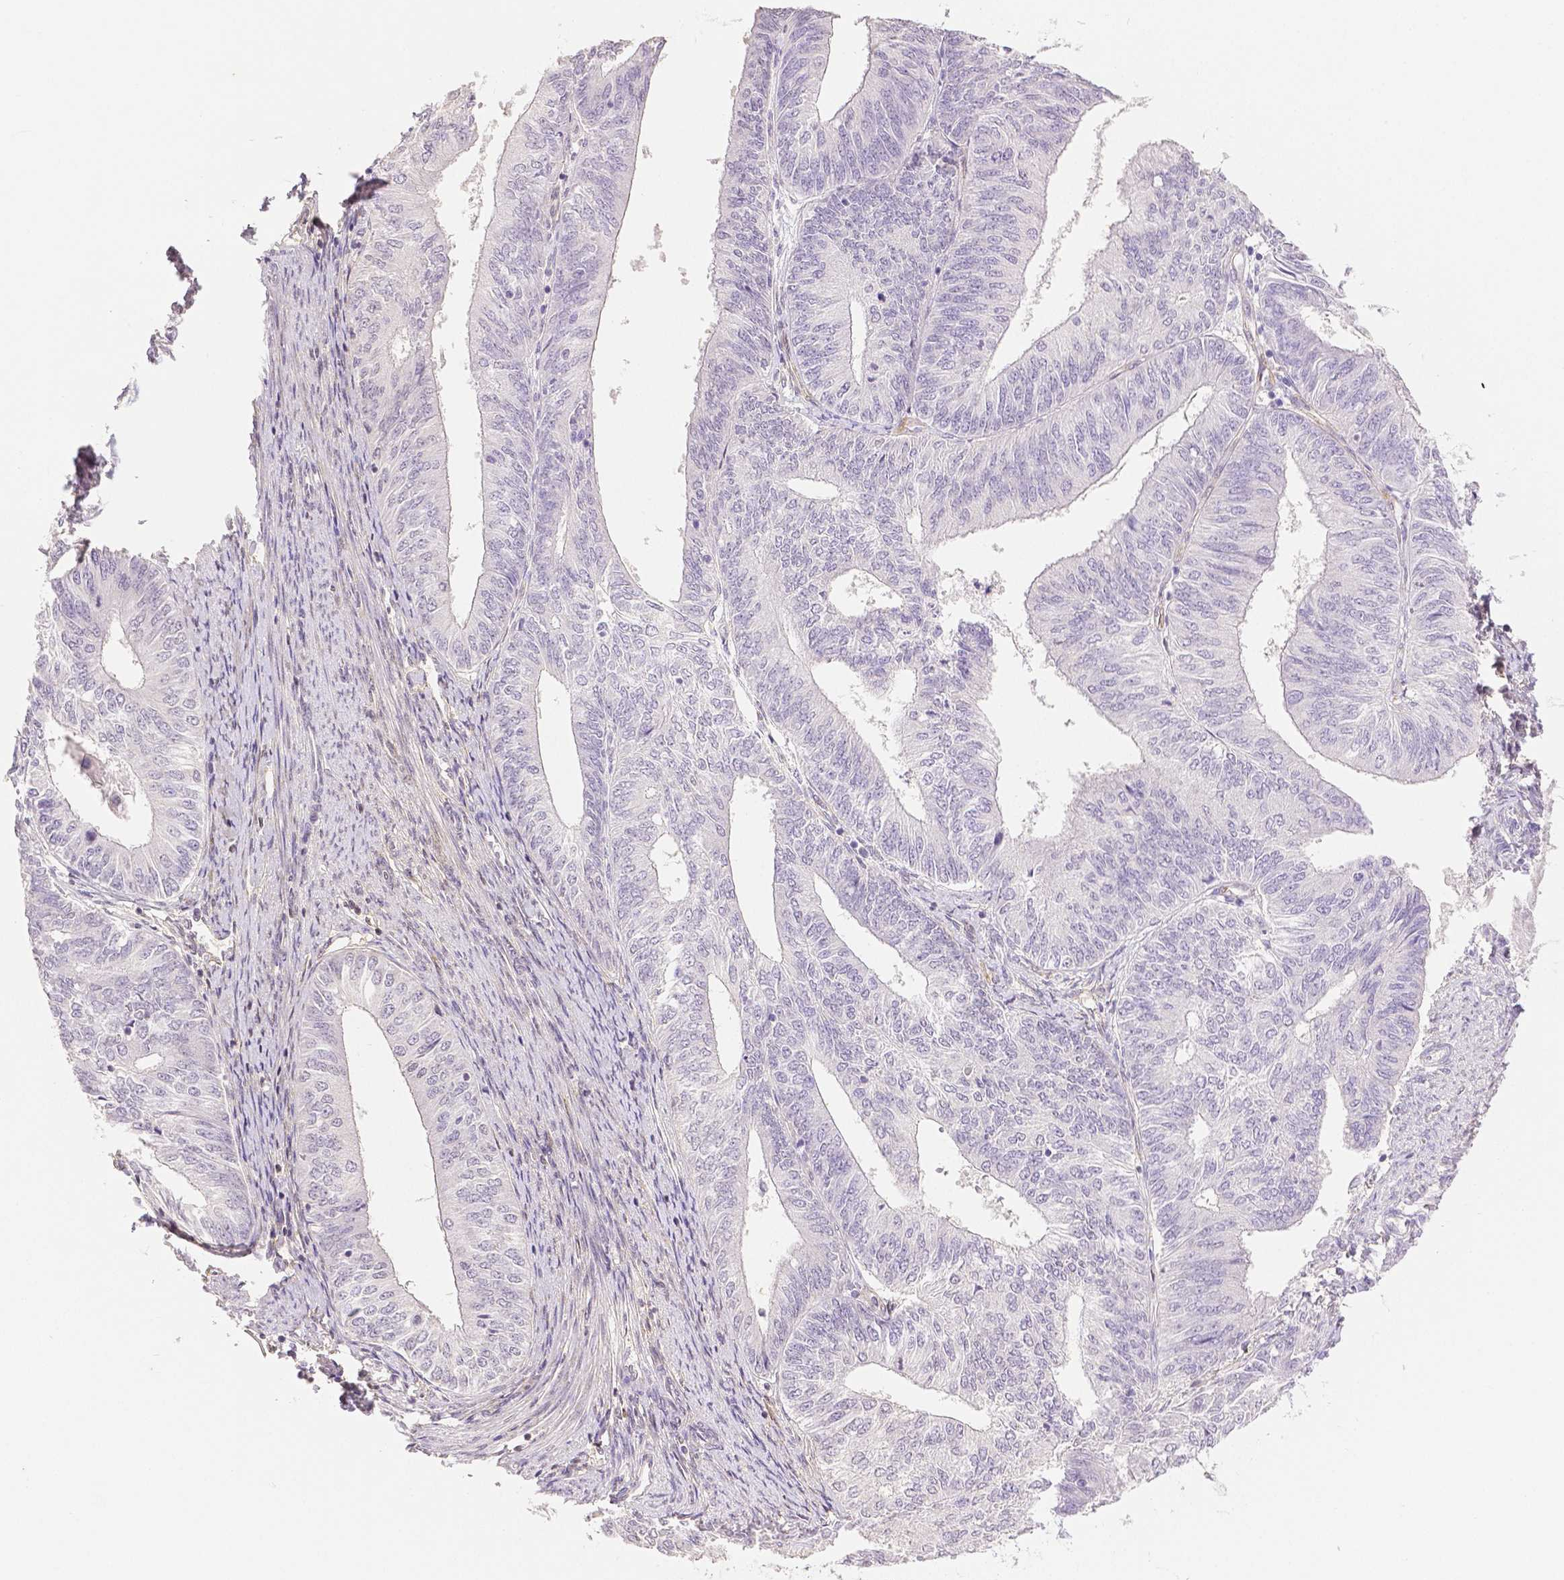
{"staining": {"intensity": "negative", "quantity": "none", "location": "none"}, "tissue": "endometrial cancer", "cell_type": "Tumor cells", "image_type": "cancer", "snomed": [{"axis": "morphology", "description": "Adenocarcinoma, NOS"}, {"axis": "topography", "description": "Endometrium"}], "caption": "A micrograph of adenocarcinoma (endometrial) stained for a protein reveals no brown staining in tumor cells.", "gene": "THY1", "patient": {"sex": "female", "age": 58}}